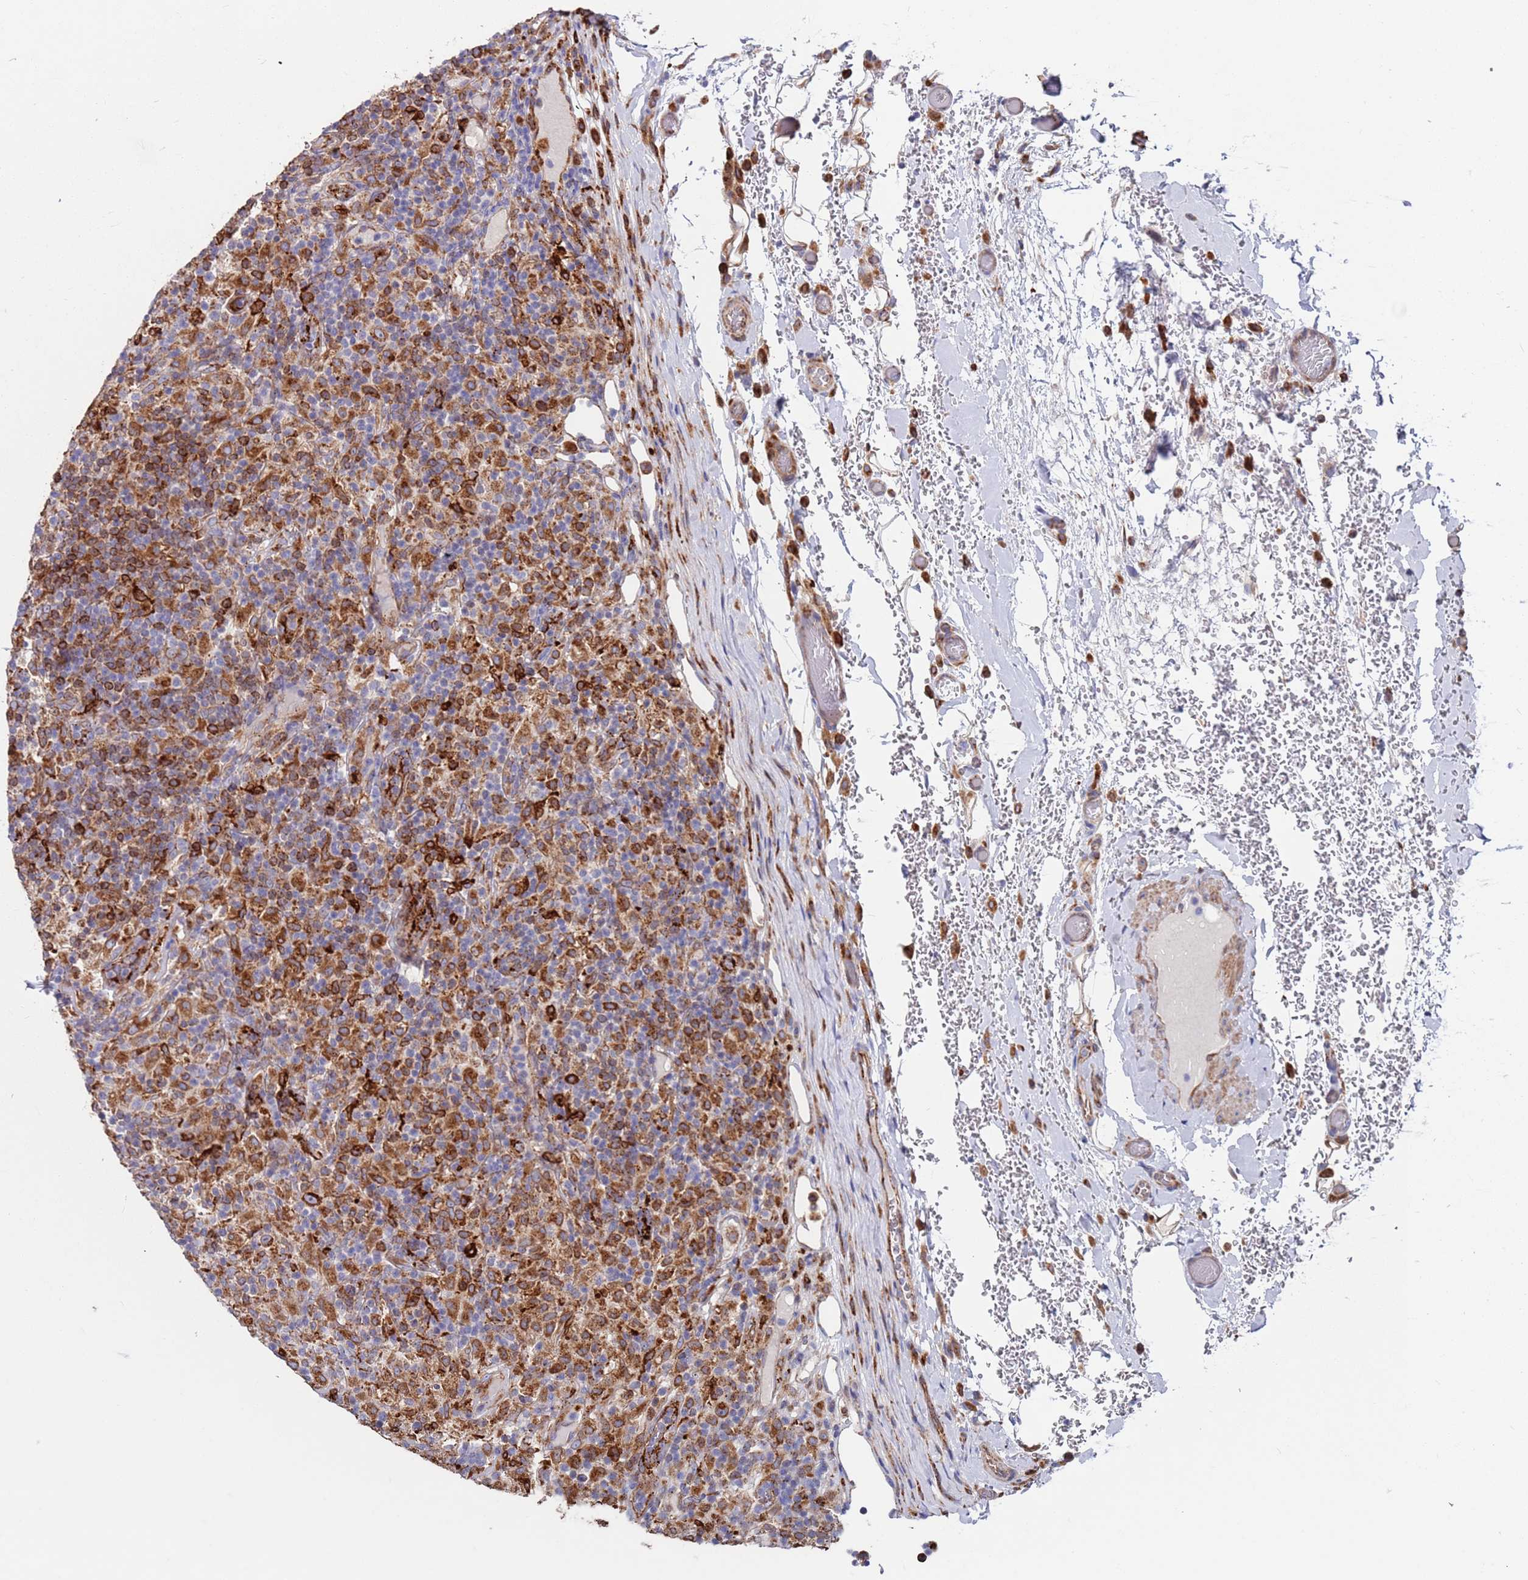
{"staining": {"intensity": "moderate", "quantity": ">75%", "location": "cytoplasmic/membranous"}, "tissue": "lymphoma", "cell_type": "Tumor cells", "image_type": "cancer", "snomed": [{"axis": "morphology", "description": "Hodgkin's disease, NOS"}, {"axis": "topography", "description": "Lymph node"}], "caption": "IHC (DAB) staining of lymphoma displays moderate cytoplasmic/membranous protein positivity in about >75% of tumor cells.", "gene": "GREB1L", "patient": {"sex": "male", "age": 70}}